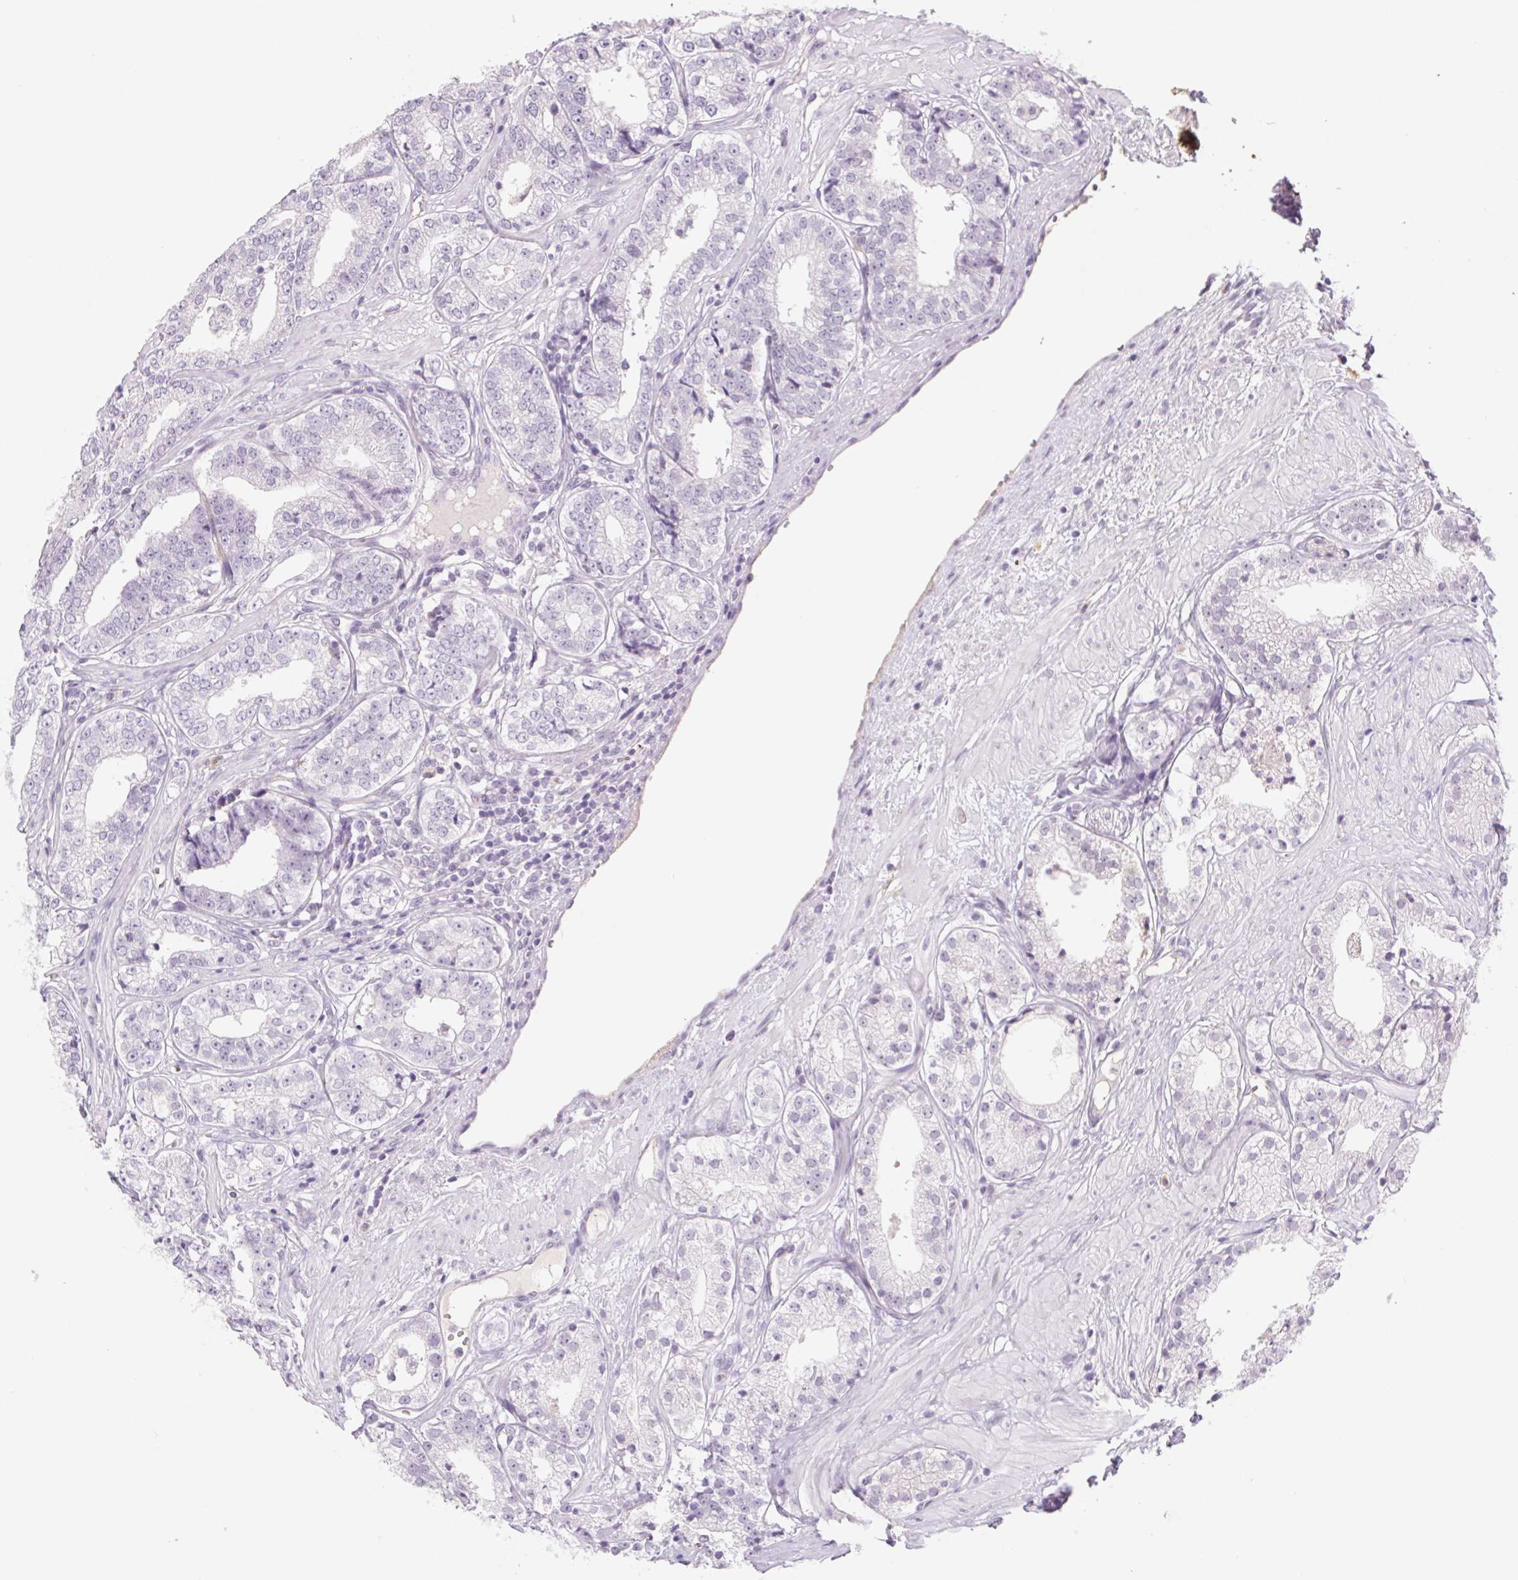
{"staining": {"intensity": "negative", "quantity": "none", "location": "none"}, "tissue": "prostate cancer", "cell_type": "Tumor cells", "image_type": "cancer", "snomed": [{"axis": "morphology", "description": "Adenocarcinoma, Low grade"}, {"axis": "topography", "description": "Prostate"}], "caption": "Immunohistochemistry (IHC) of human prostate low-grade adenocarcinoma exhibits no staining in tumor cells.", "gene": "KRT1", "patient": {"sex": "male", "age": 60}}